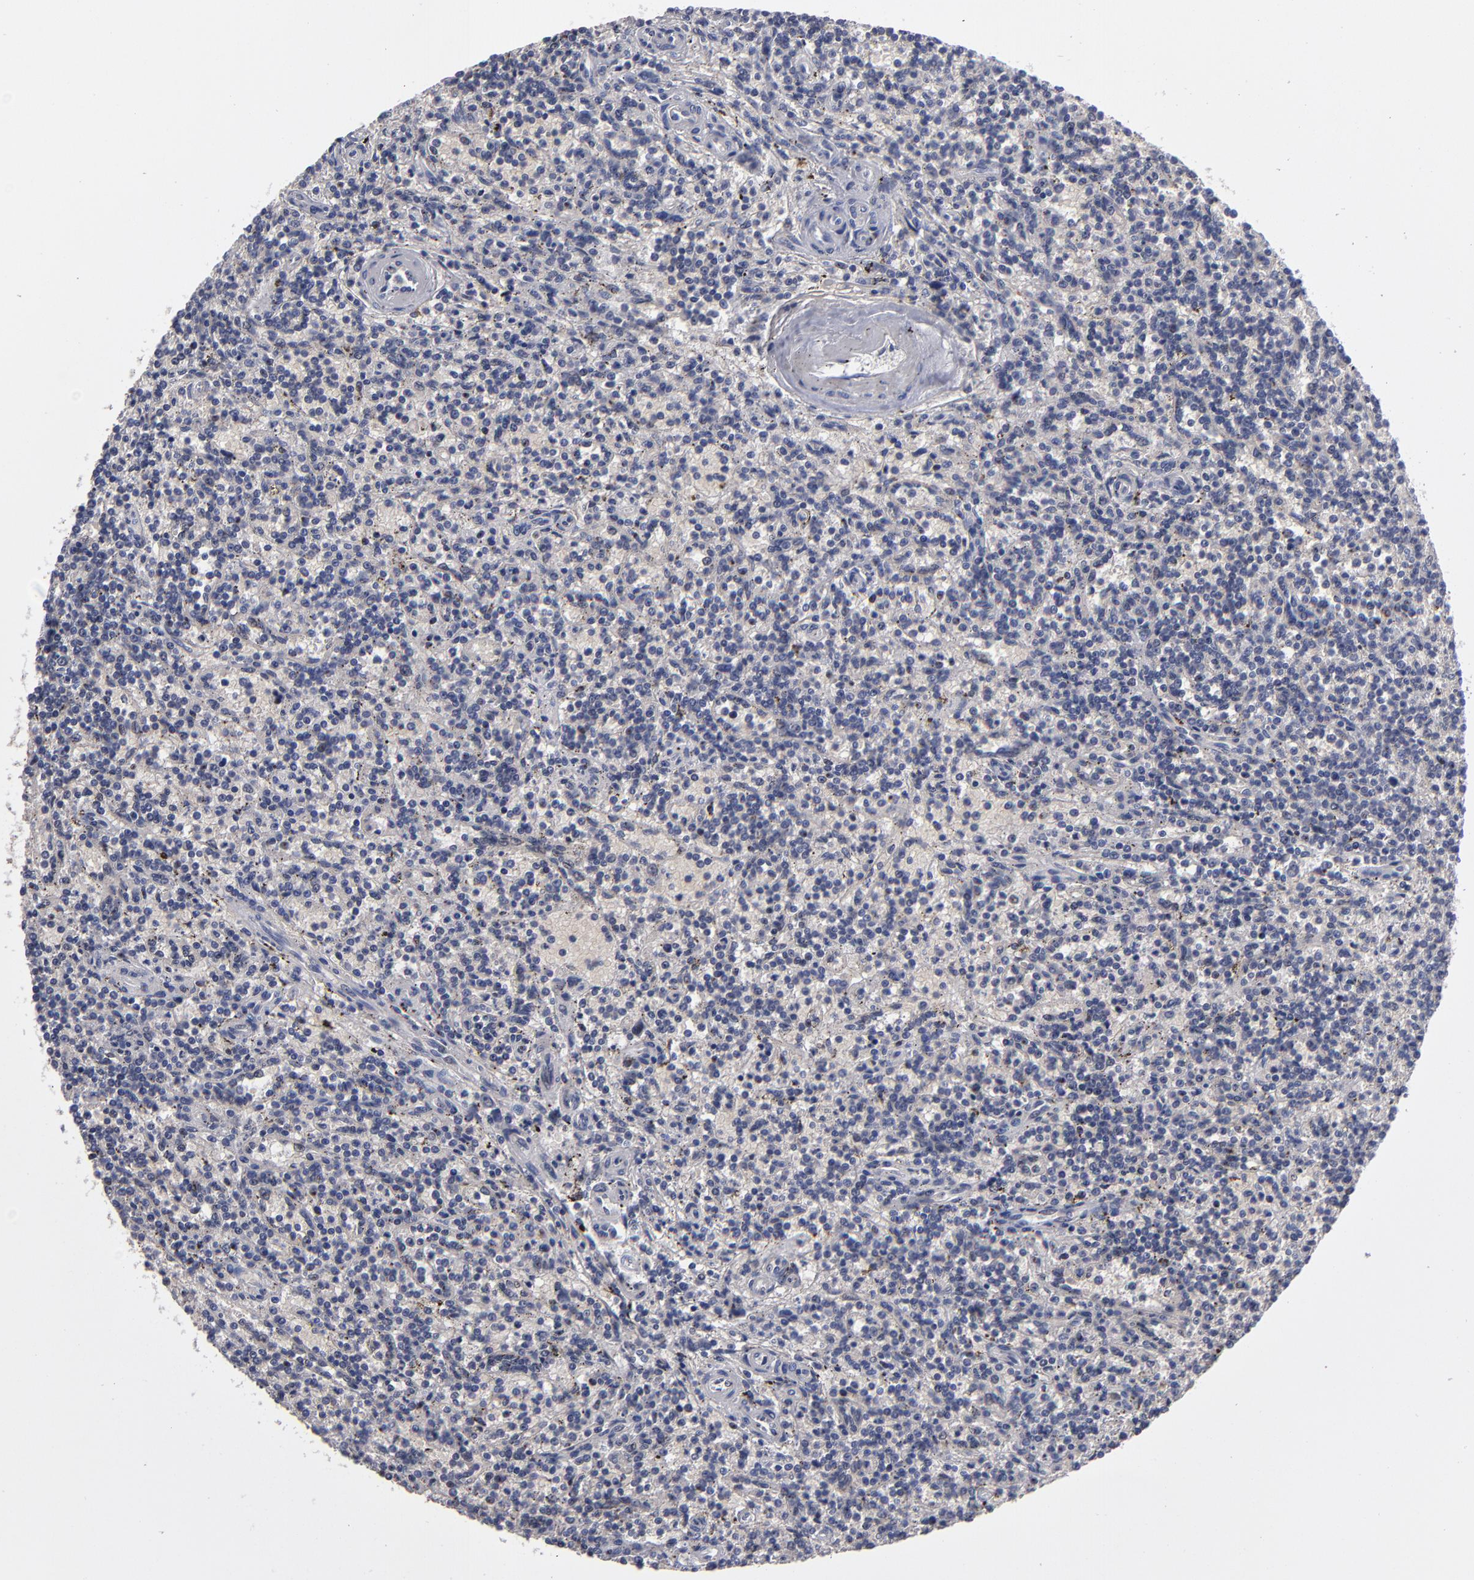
{"staining": {"intensity": "negative", "quantity": "none", "location": "none"}, "tissue": "lymphoma", "cell_type": "Tumor cells", "image_type": "cancer", "snomed": [{"axis": "morphology", "description": "Malignant lymphoma, non-Hodgkin's type, Low grade"}, {"axis": "topography", "description": "Spleen"}], "caption": "High magnification brightfield microscopy of lymphoma stained with DAB (3,3'-diaminobenzidine) (brown) and counterstained with hematoxylin (blue): tumor cells show no significant staining.", "gene": "EXD2", "patient": {"sex": "male", "age": 73}}